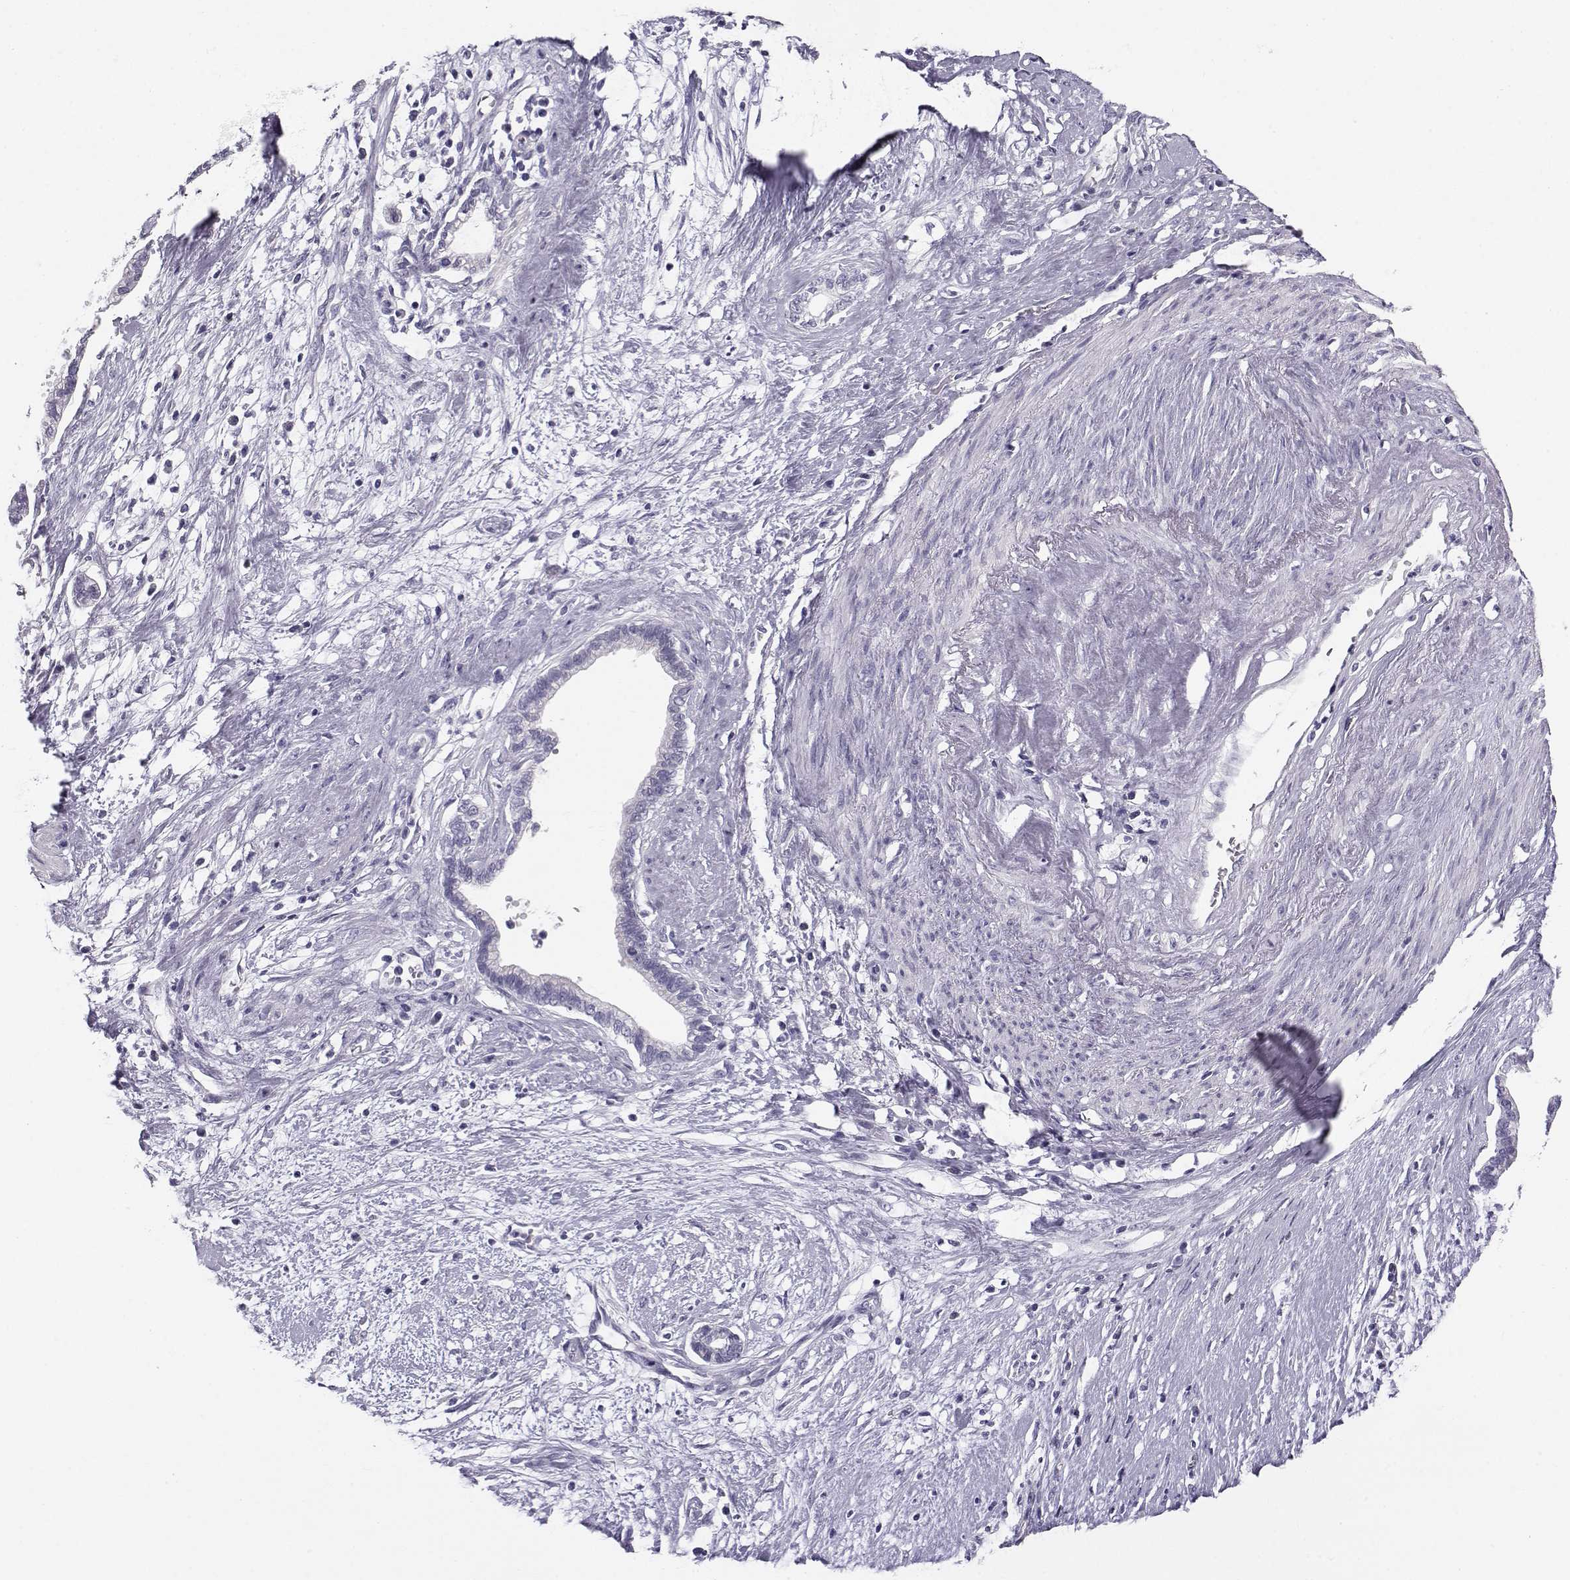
{"staining": {"intensity": "negative", "quantity": "none", "location": "none"}, "tissue": "cervical cancer", "cell_type": "Tumor cells", "image_type": "cancer", "snomed": [{"axis": "morphology", "description": "Adenocarcinoma, NOS"}, {"axis": "topography", "description": "Cervix"}], "caption": "A high-resolution photomicrograph shows immunohistochemistry staining of cervical cancer (adenocarcinoma), which exhibits no significant expression in tumor cells.", "gene": "KCNMB4", "patient": {"sex": "female", "age": 62}}